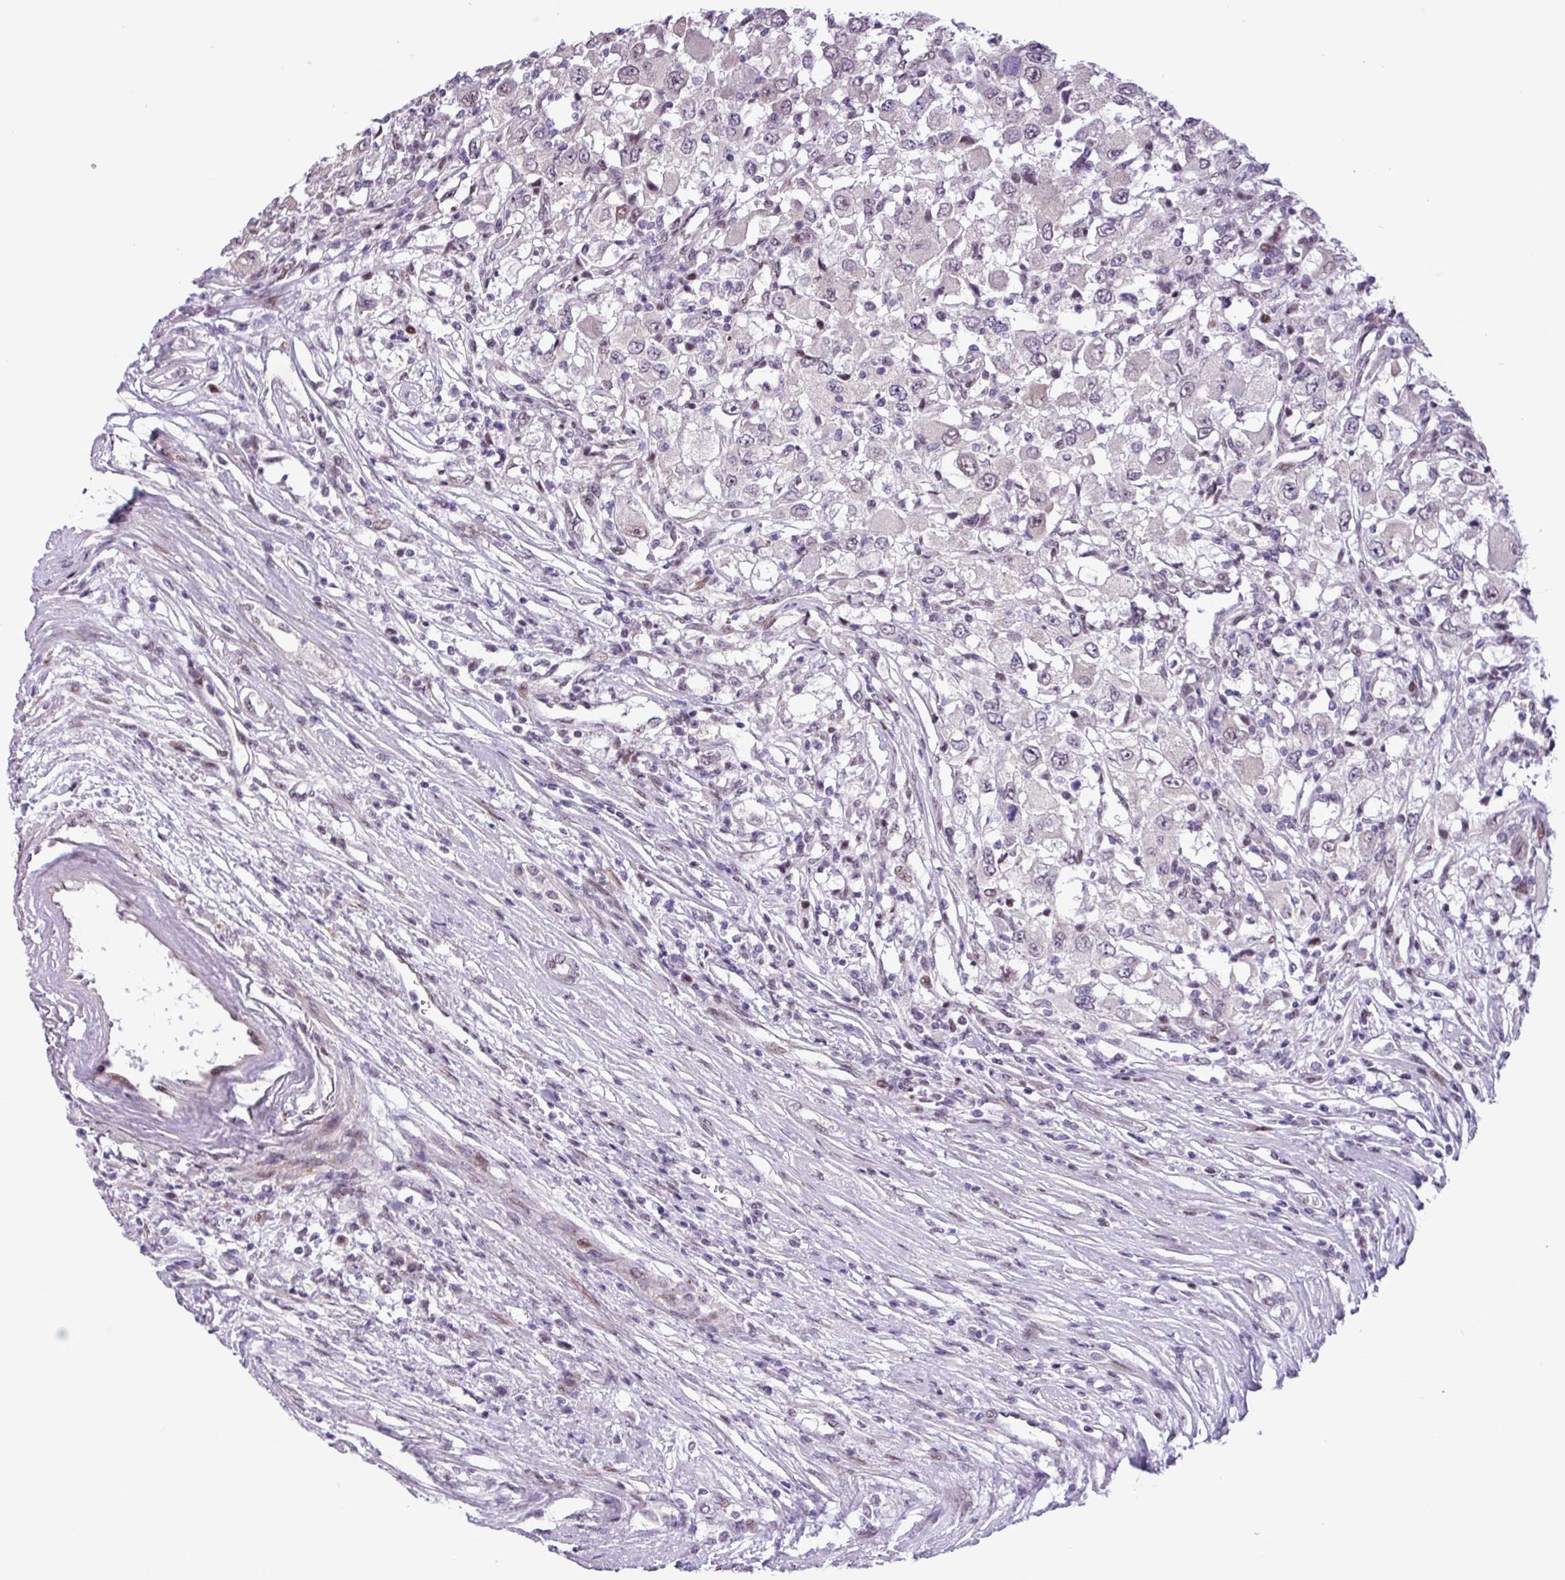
{"staining": {"intensity": "negative", "quantity": "none", "location": "none"}, "tissue": "renal cancer", "cell_type": "Tumor cells", "image_type": "cancer", "snomed": [{"axis": "morphology", "description": "Adenocarcinoma, NOS"}, {"axis": "topography", "description": "Kidney"}], "caption": "Immunohistochemistry micrograph of human renal adenocarcinoma stained for a protein (brown), which displays no expression in tumor cells. (Immunohistochemistry (ihc), brightfield microscopy, high magnification).", "gene": "ZNF354A", "patient": {"sex": "female", "age": 67}}